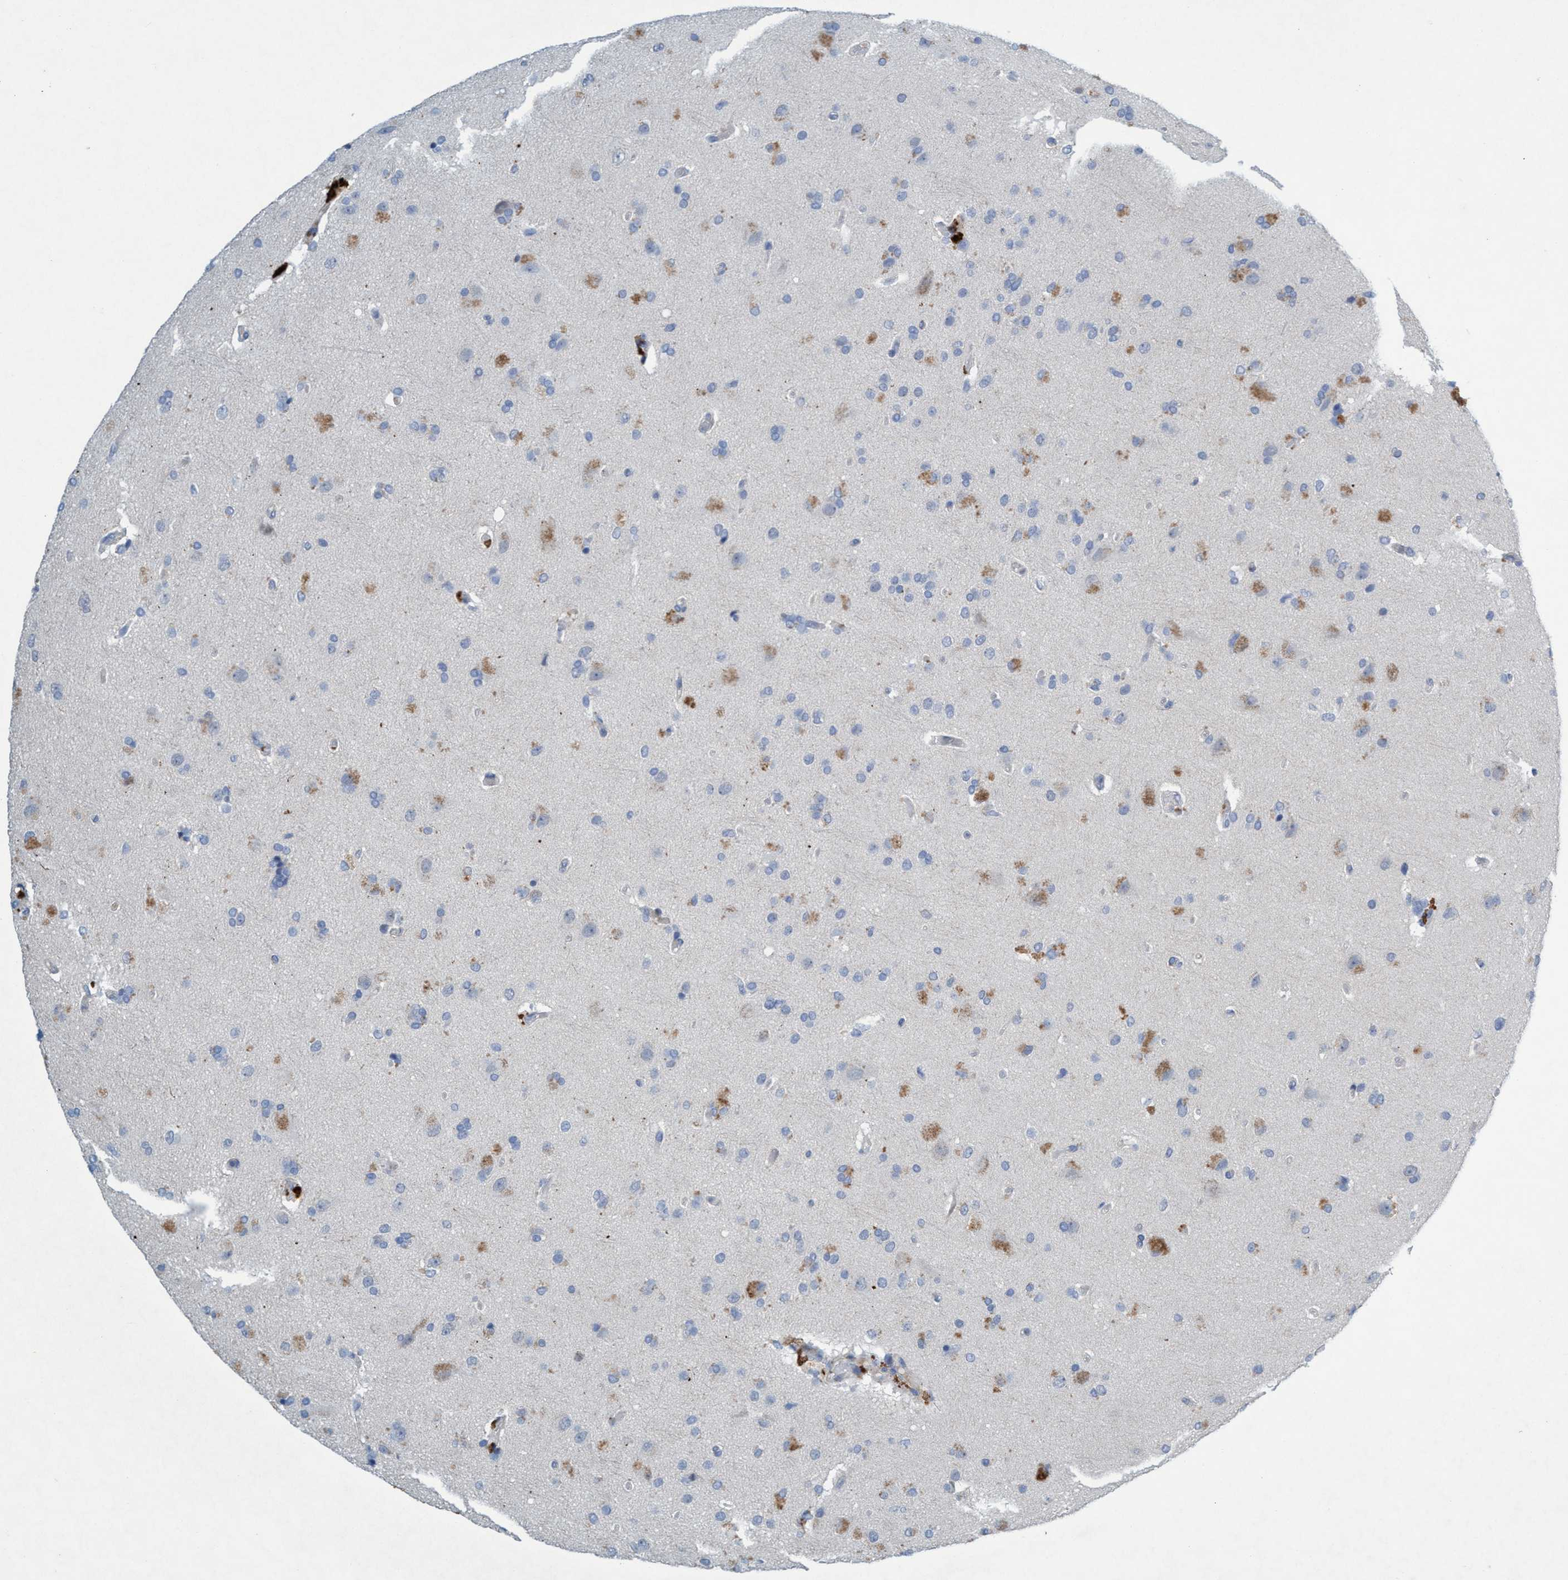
{"staining": {"intensity": "moderate", "quantity": "<25%", "location": "cytoplasmic/membranous"}, "tissue": "glioma", "cell_type": "Tumor cells", "image_type": "cancer", "snomed": [{"axis": "morphology", "description": "Glioma, malignant, High grade"}, {"axis": "topography", "description": "Brain"}], "caption": "A histopathology image showing moderate cytoplasmic/membranous staining in about <25% of tumor cells in malignant glioma (high-grade), as visualized by brown immunohistochemical staining.", "gene": "RNF208", "patient": {"sex": "male", "age": 72}}